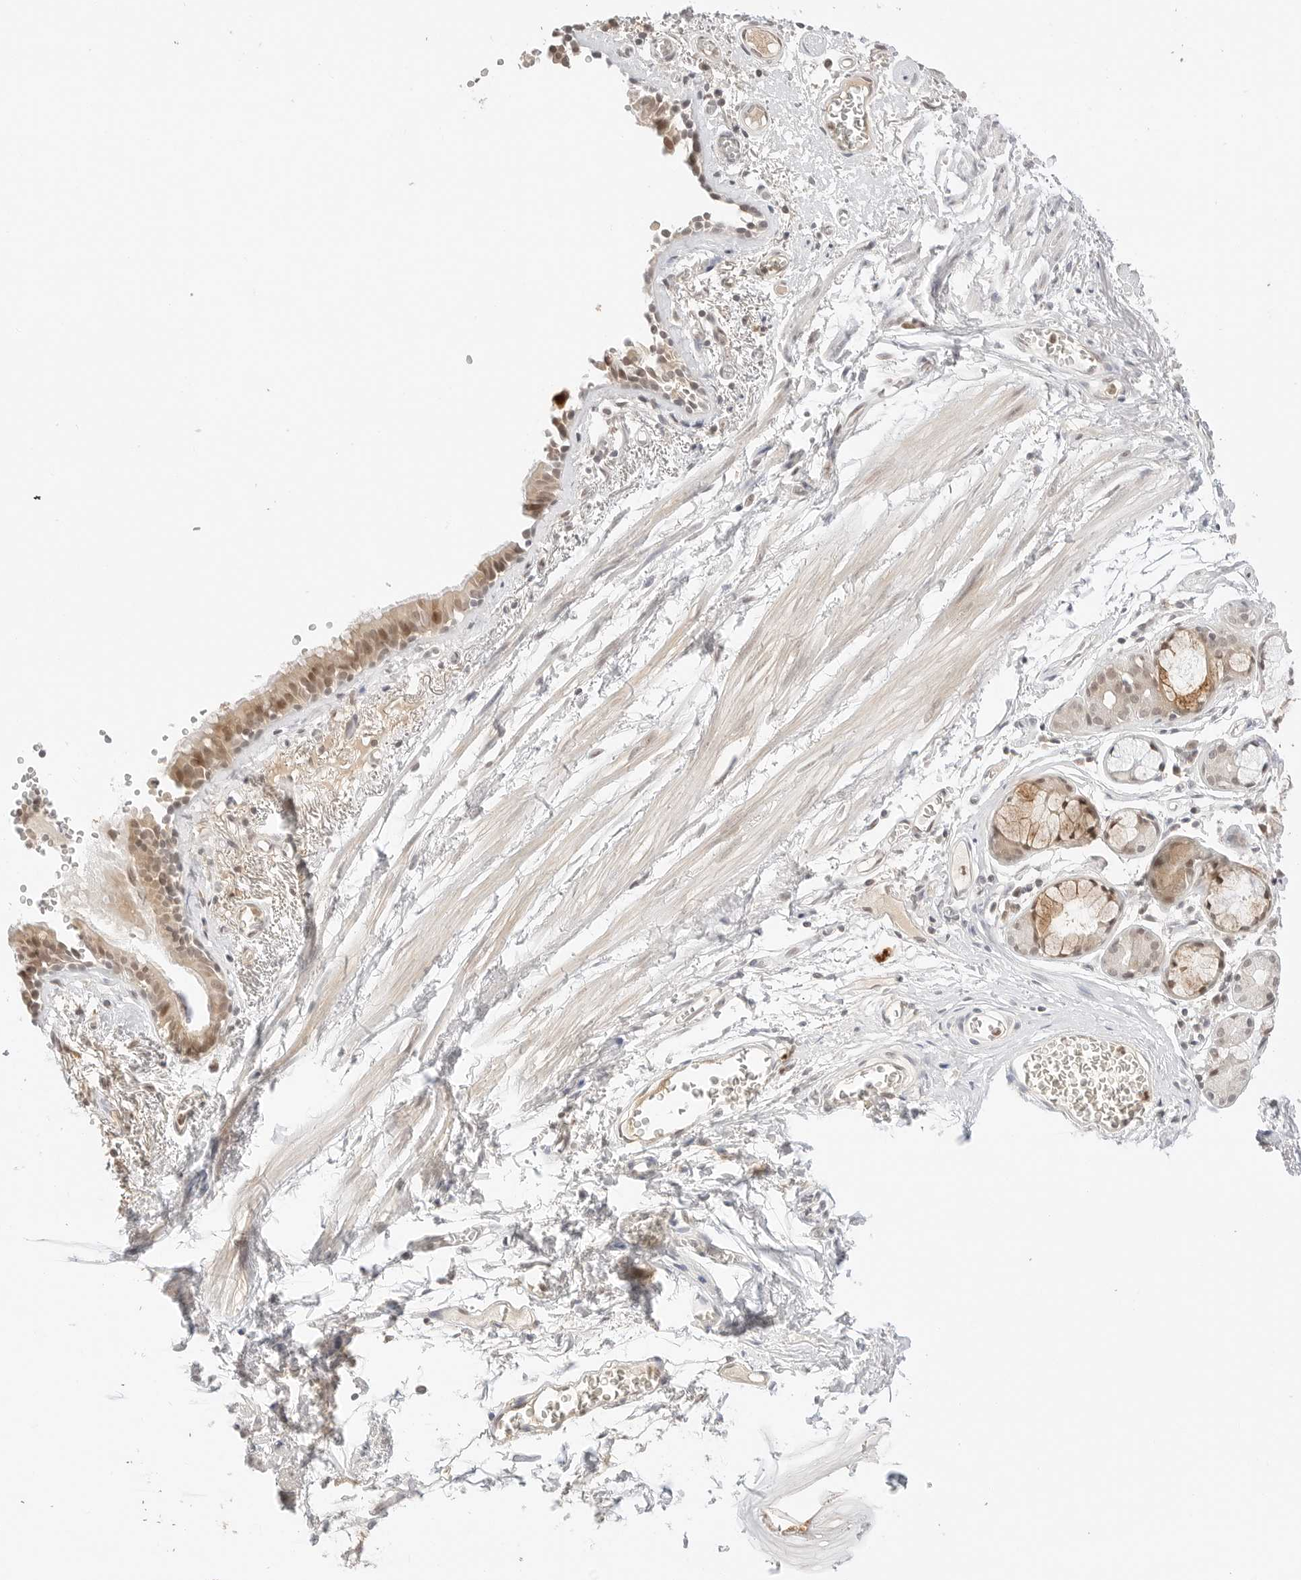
{"staining": {"intensity": "moderate", "quantity": "25%-75%", "location": "cytoplasmic/membranous,nuclear"}, "tissue": "bronchus", "cell_type": "Respiratory epithelial cells", "image_type": "normal", "snomed": [{"axis": "morphology", "description": "Normal tissue, NOS"}, {"axis": "topography", "description": "Bronchus"}, {"axis": "topography", "description": "Lung"}], "caption": "This image reveals IHC staining of unremarkable bronchus, with medium moderate cytoplasmic/membranous,nuclear staining in about 25%-75% of respiratory epithelial cells.", "gene": "RPS6KL1", "patient": {"sex": "male", "age": 56}}